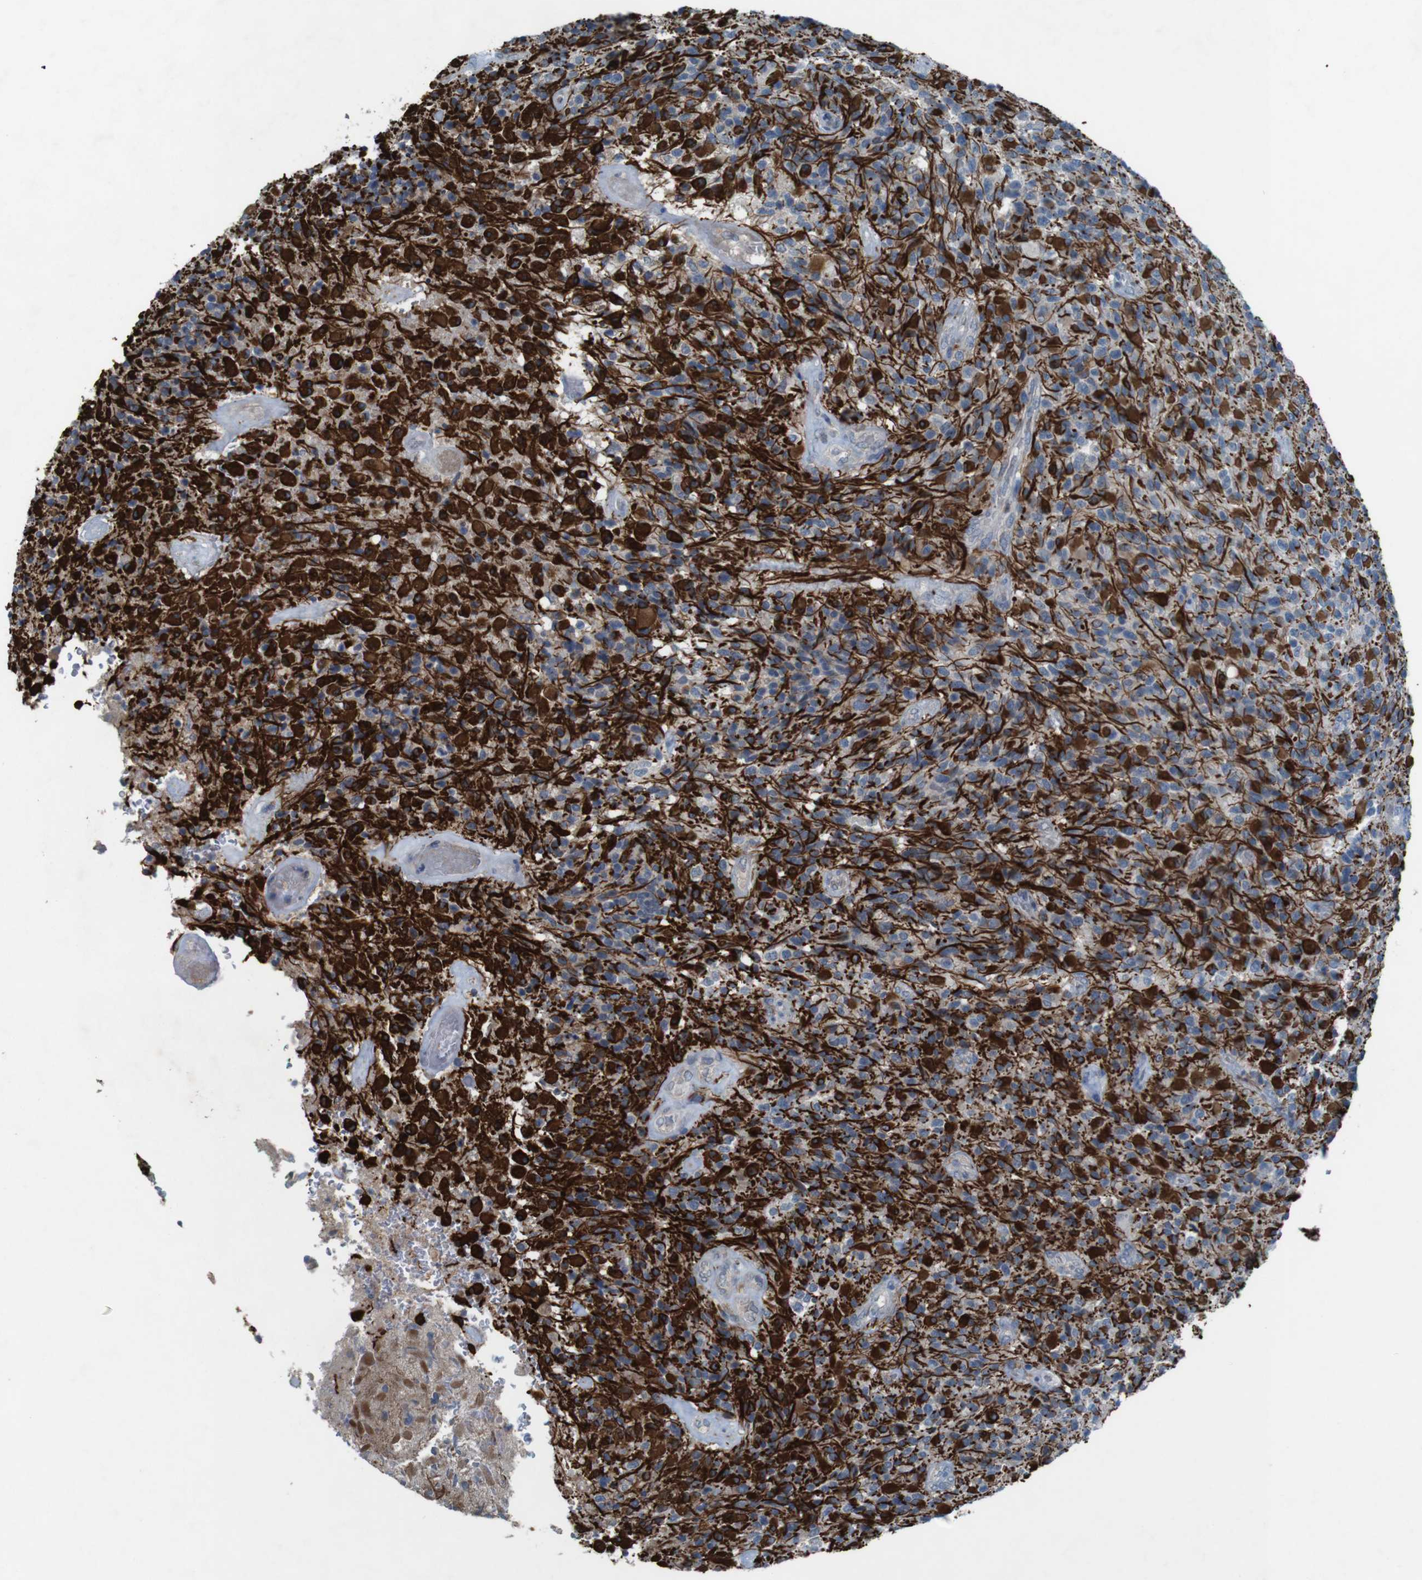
{"staining": {"intensity": "strong", "quantity": "25%-75%", "location": "cytoplasmic/membranous"}, "tissue": "glioma", "cell_type": "Tumor cells", "image_type": "cancer", "snomed": [{"axis": "morphology", "description": "Glioma, malignant, High grade"}, {"axis": "topography", "description": "Brain"}], "caption": "IHC of human glioma displays high levels of strong cytoplasmic/membranous staining in about 25%-75% of tumor cells.", "gene": "MOGAT3", "patient": {"sex": "male", "age": 71}}